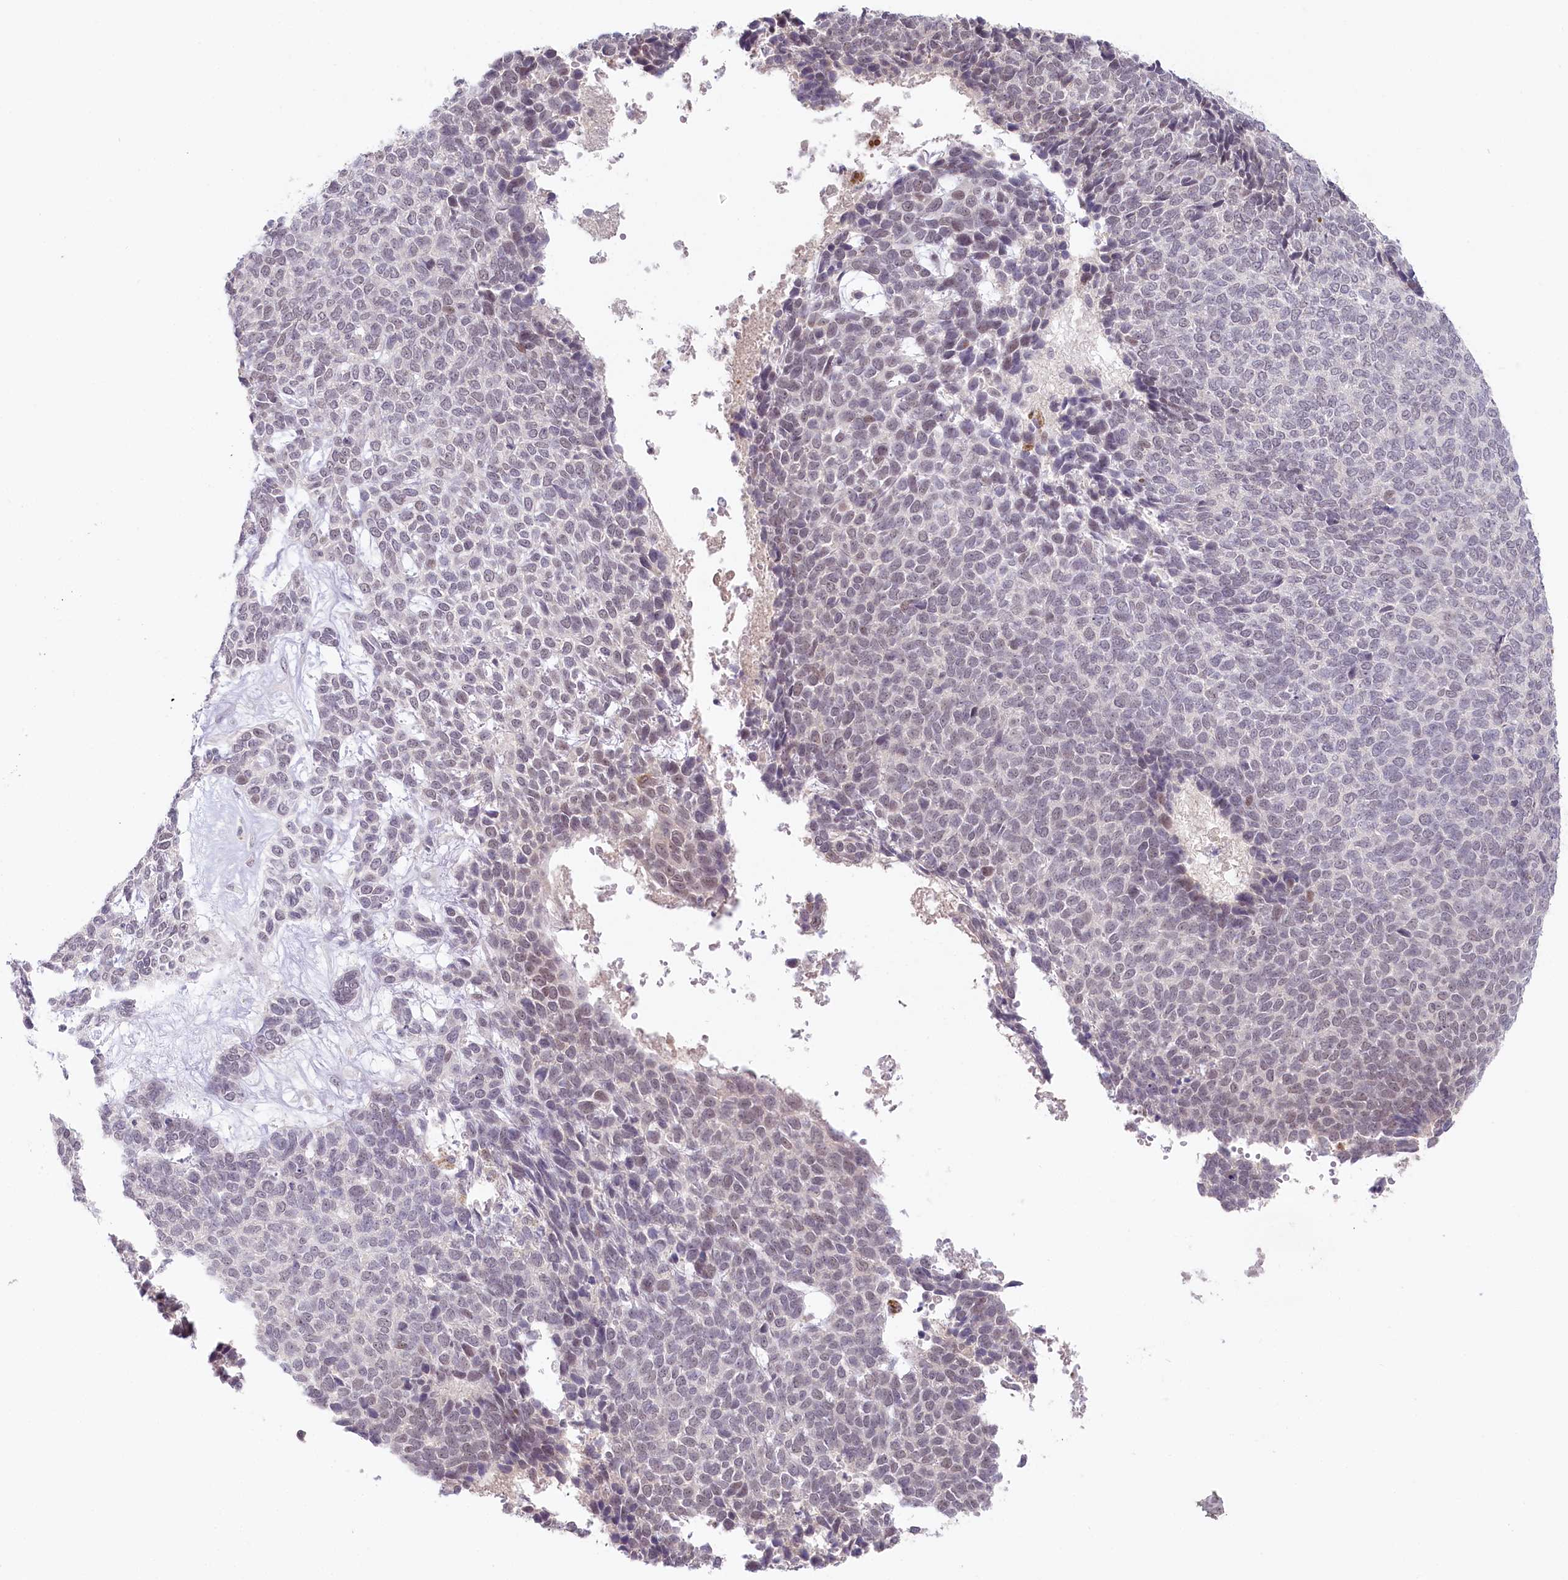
{"staining": {"intensity": "weak", "quantity": "<25%", "location": "nuclear"}, "tissue": "skin cancer", "cell_type": "Tumor cells", "image_type": "cancer", "snomed": [{"axis": "morphology", "description": "Basal cell carcinoma"}, {"axis": "topography", "description": "Skin"}], "caption": "Skin basal cell carcinoma was stained to show a protein in brown. There is no significant staining in tumor cells. (DAB (3,3'-diaminobenzidine) IHC, high magnification).", "gene": "AMTN", "patient": {"sex": "female", "age": 84}}